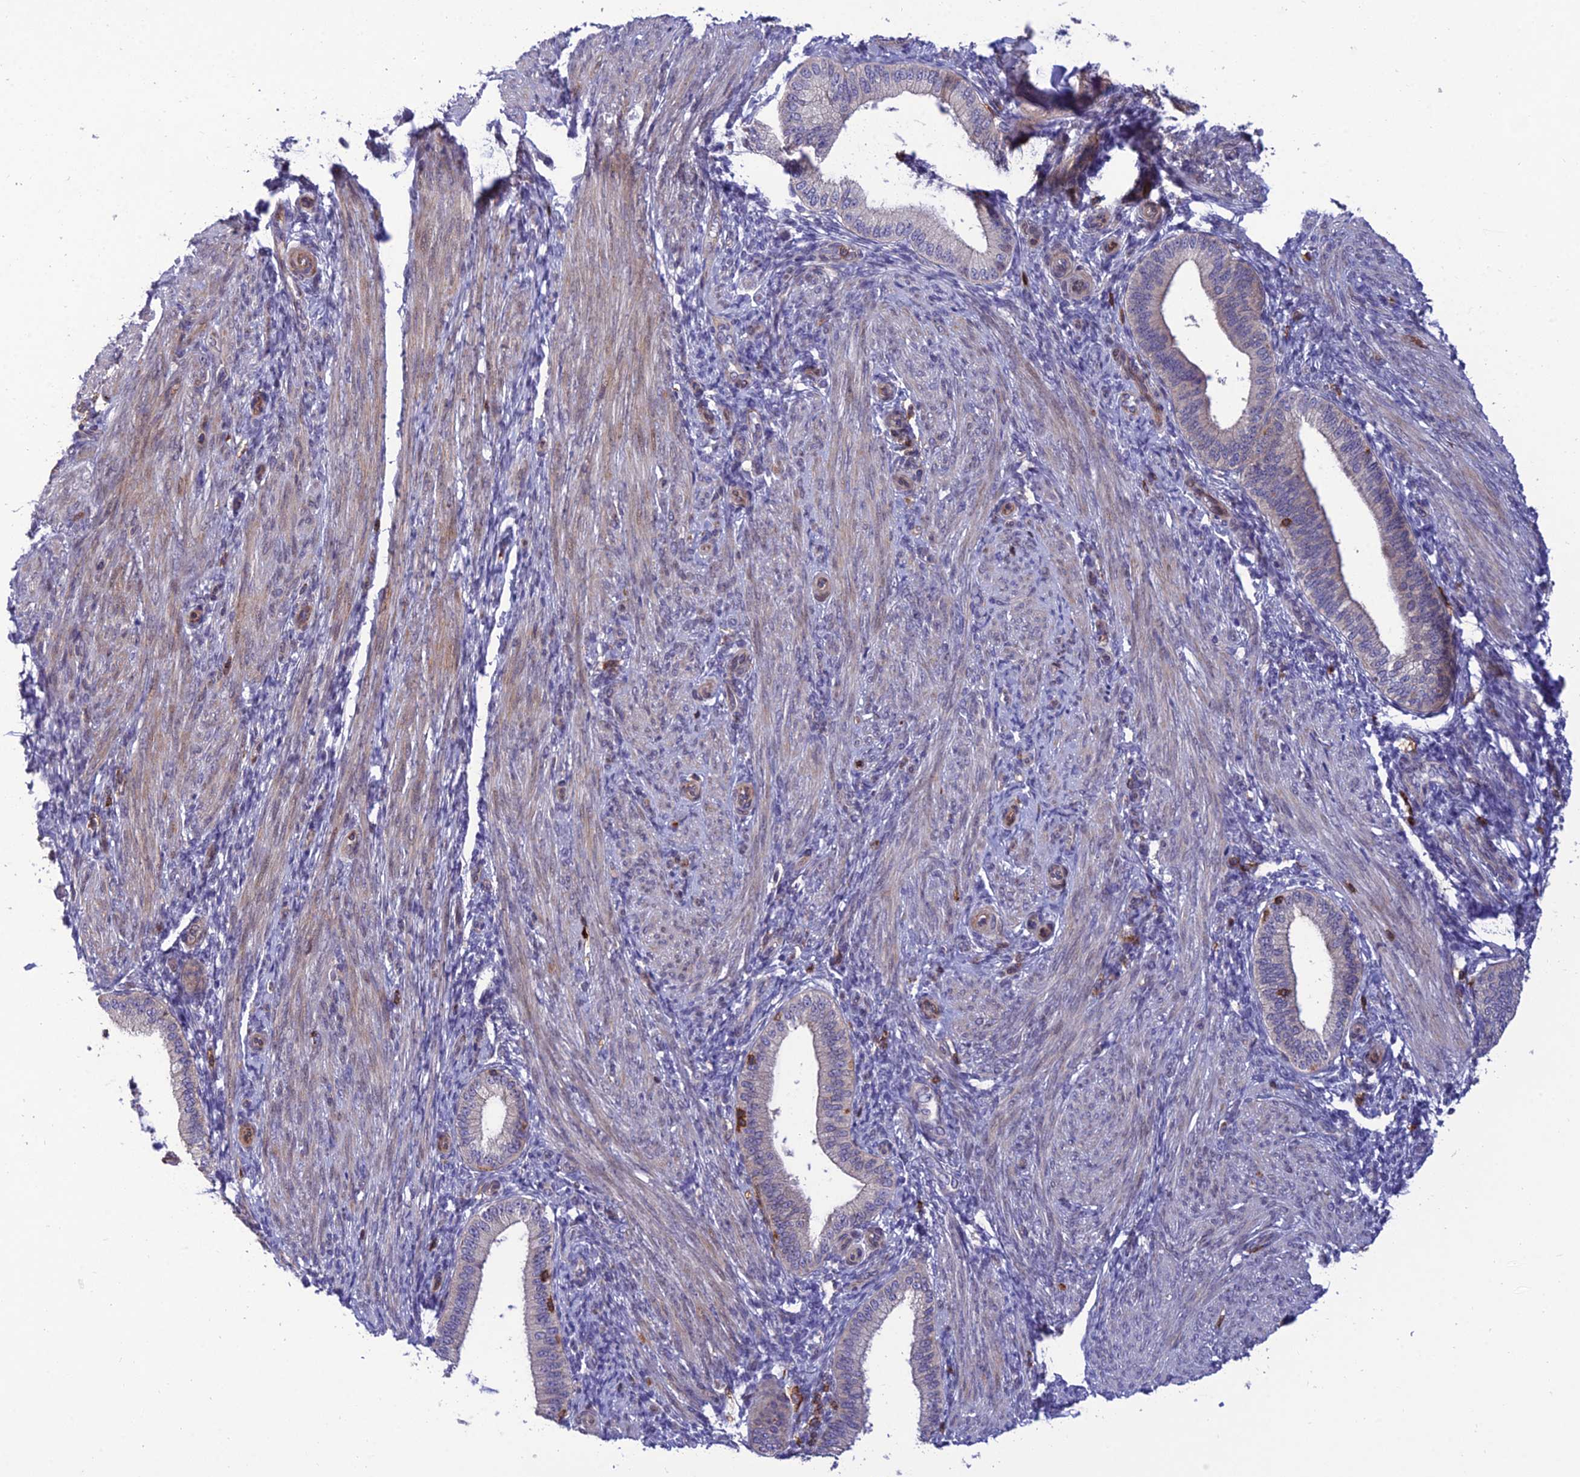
{"staining": {"intensity": "negative", "quantity": "none", "location": "none"}, "tissue": "endometrium", "cell_type": "Cells in endometrial stroma", "image_type": "normal", "snomed": [{"axis": "morphology", "description": "Normal tissue, NOS"}, {"axis": "topography", "description": "Endometrium"}], "caption": "Immunohistochemistry (IHC) of normal endometrium displays no positivity in cells in endometrial stroma. (DAB immunohistochemistry with hematoxylin counter stain).", "gene": "FAM76A", "patient": {"sex": "female", "age": 39}}